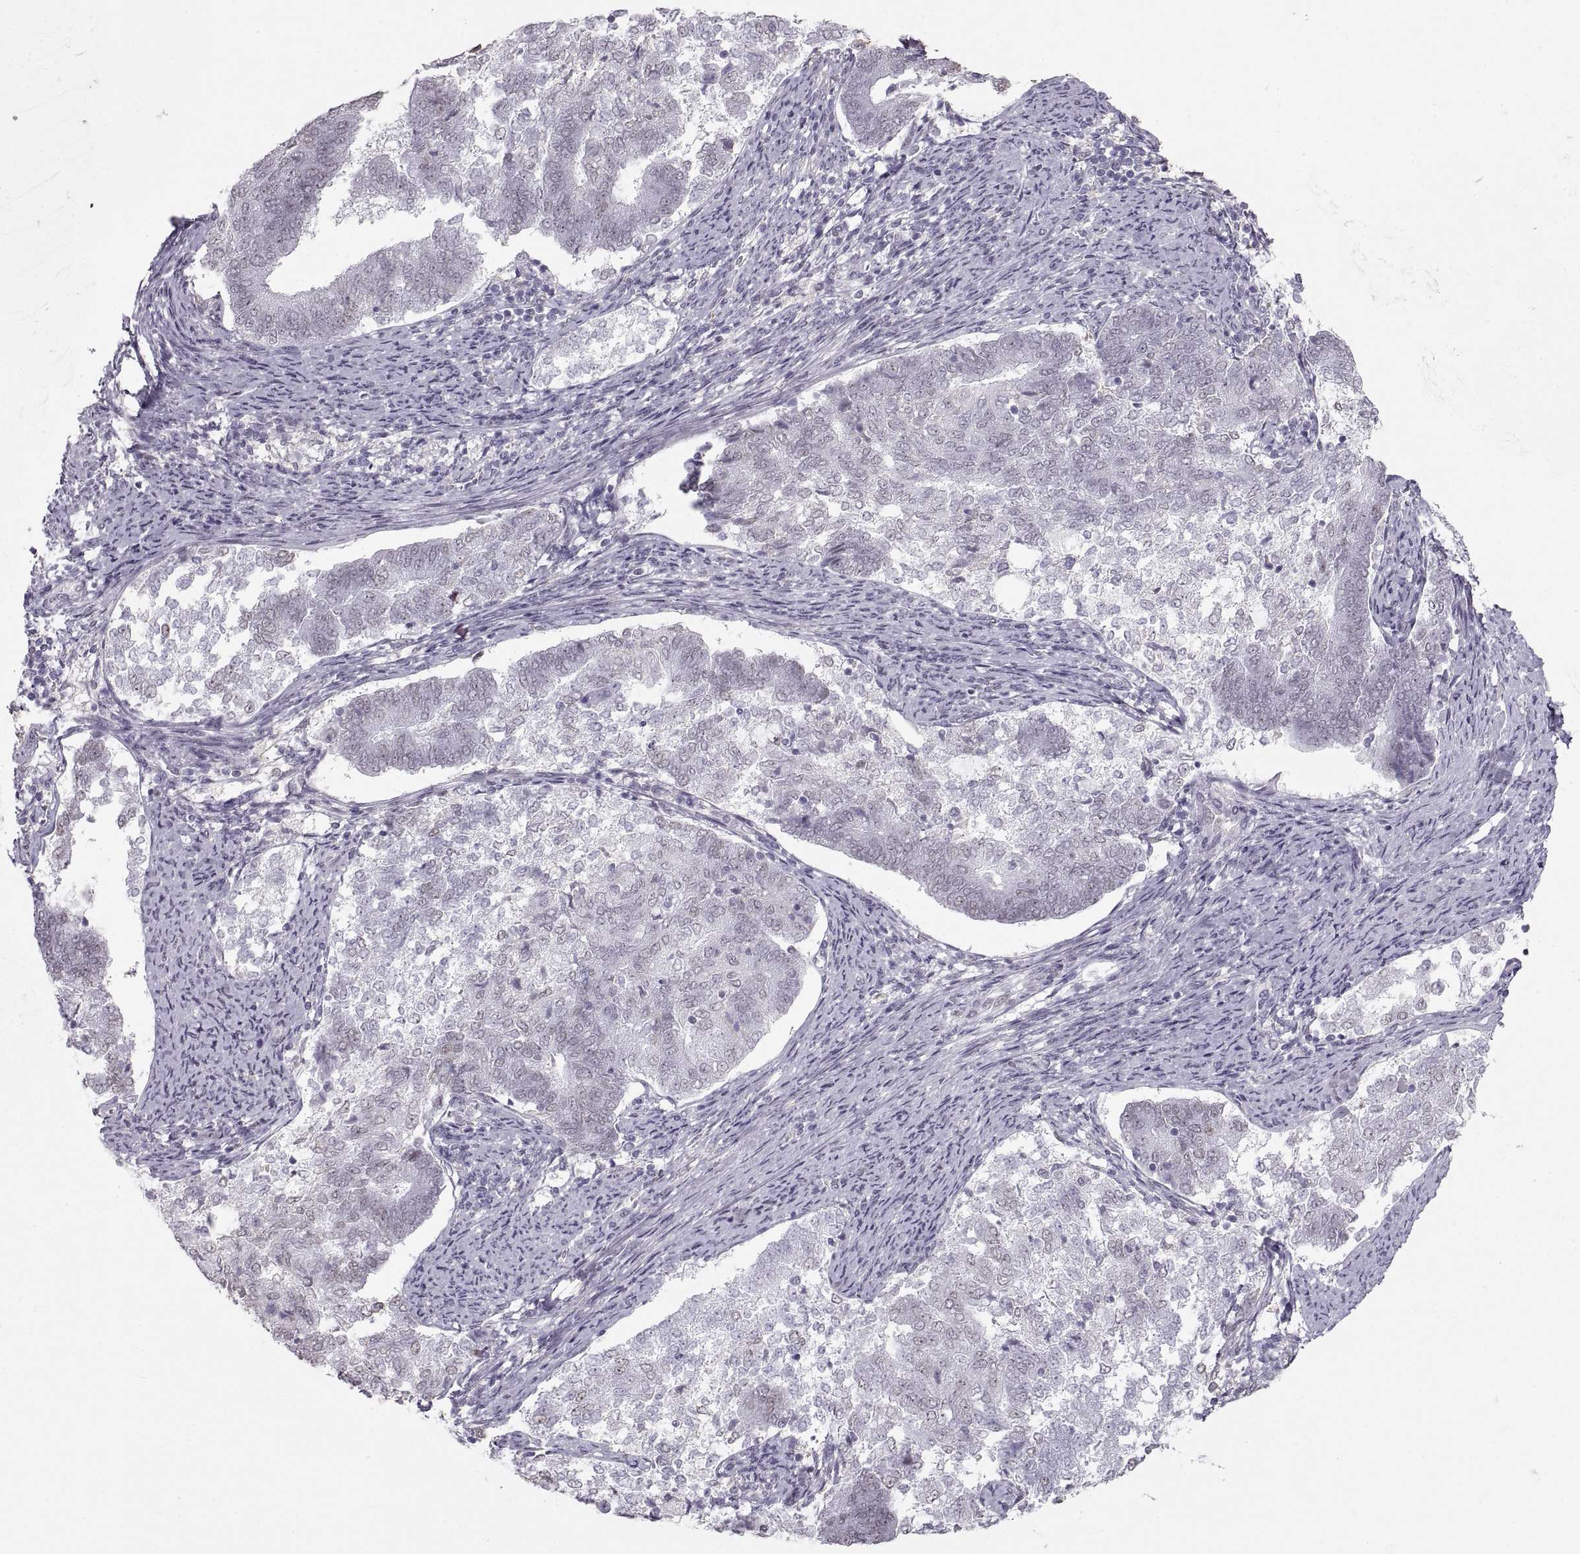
{"staining": {"intensity": "negative", "quantity": "none", "location": "none"}, "tissue": "endometrial cancer", "cell_type": "Tumor cells", "image_type": "cancer", "snomed": [{"axis": "morphology", "description": "Adenocarcinoma, NOS"}, {"axis": "topography", "description": "Endometrium"}], "caption": "DAB (3,3'-diaminobenzidine) immunohistochemical staining of human endometrial adenocarcinoma shows no significant expression in tumor cells.", "gene": "NANOS3", "patient": {"sex": "female", "age": 65}}